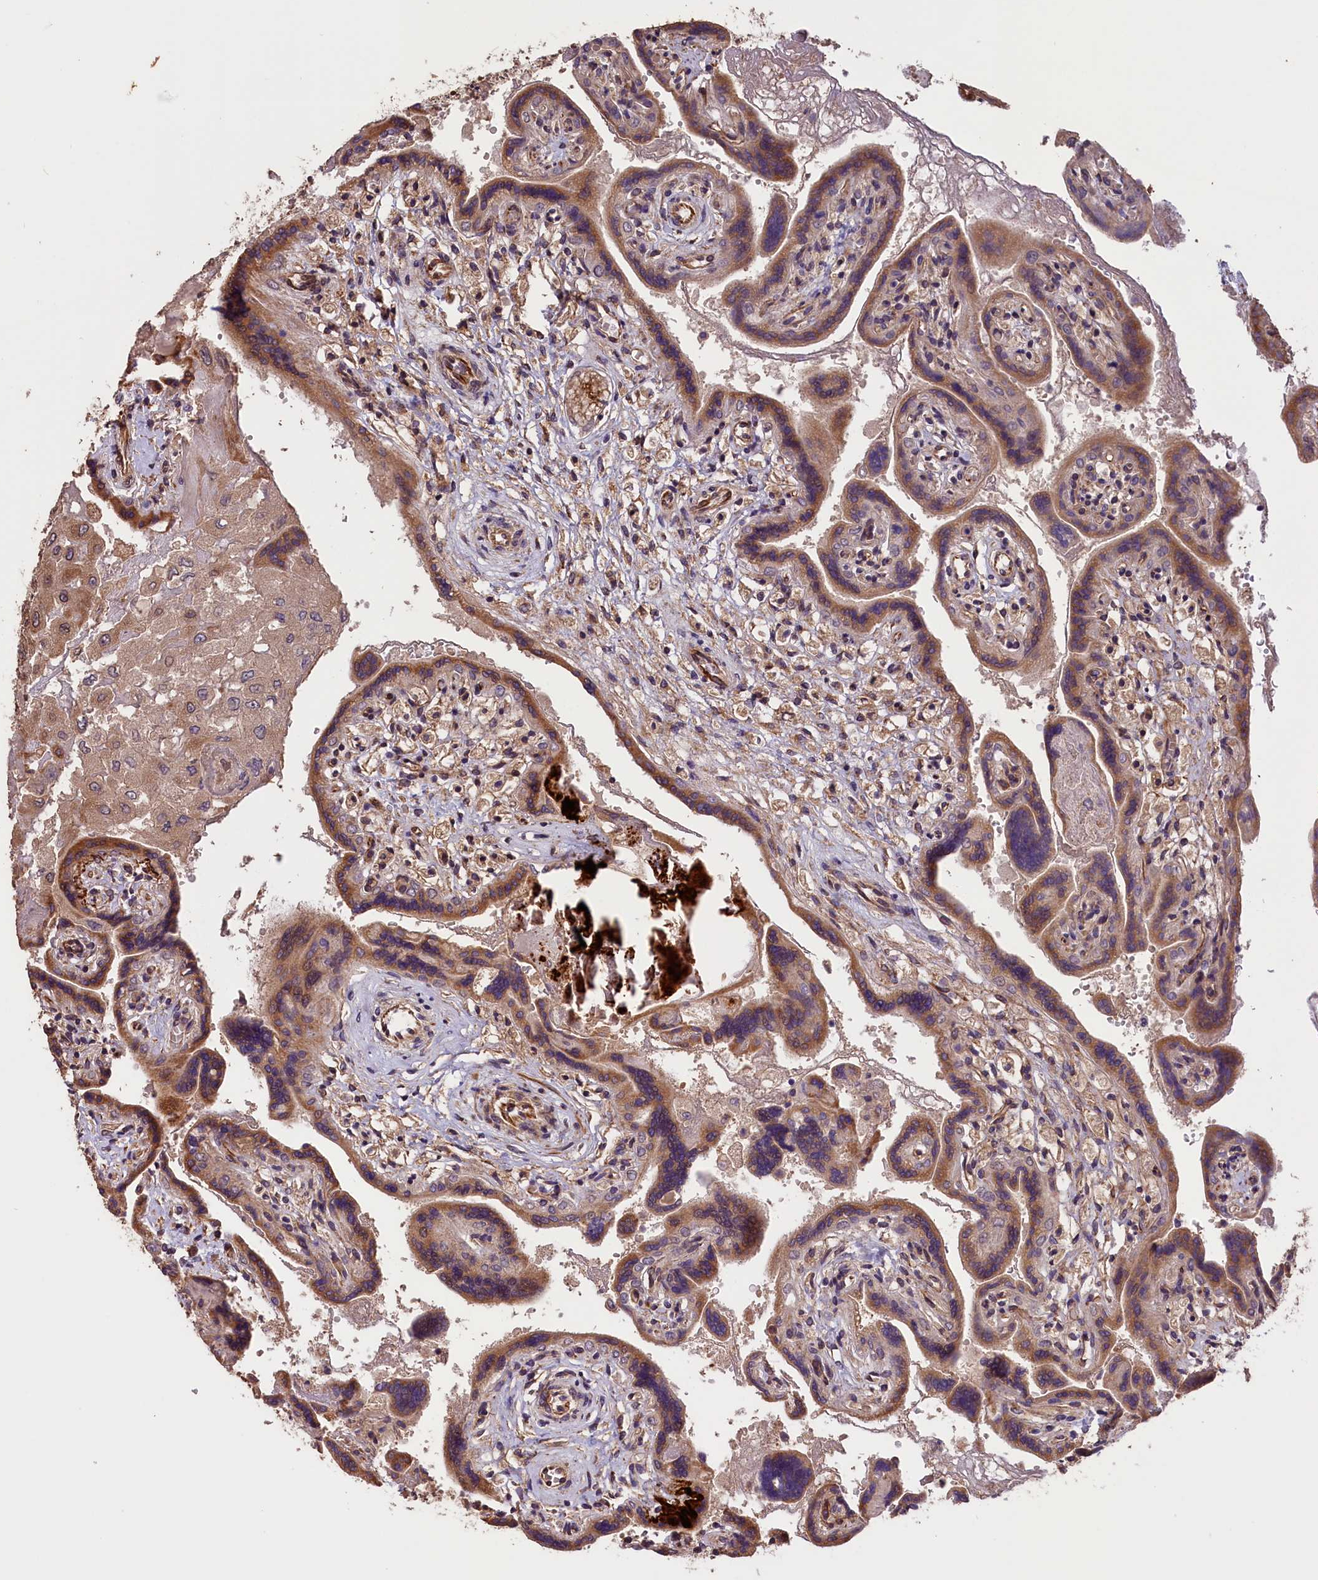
{"staining": {"intensity": "moderate", "quantity": ">75%", "location": "cytoplasmic/membranous"}, "tissue": "placenta", "cell_type": "Trophoblastic cells", "image_type": "normal", "snomed": [{"axis": "morphology", "description": "Normal tissue, NOS"}, {"axis": "topography", "description": "Placenta"}], "caption": "Normal placenta reveals moderate cytoplasmic/membranous expression in approximately >75% of trophoblastic cells, visualized by immunohistochemistry. Using DAB (brown) and hematoxylin (blue) stains, captured at high magnification using brightfield microscopy.", "gene": "DNAJB9", "patient": {"sex": "female", "age": 37}}